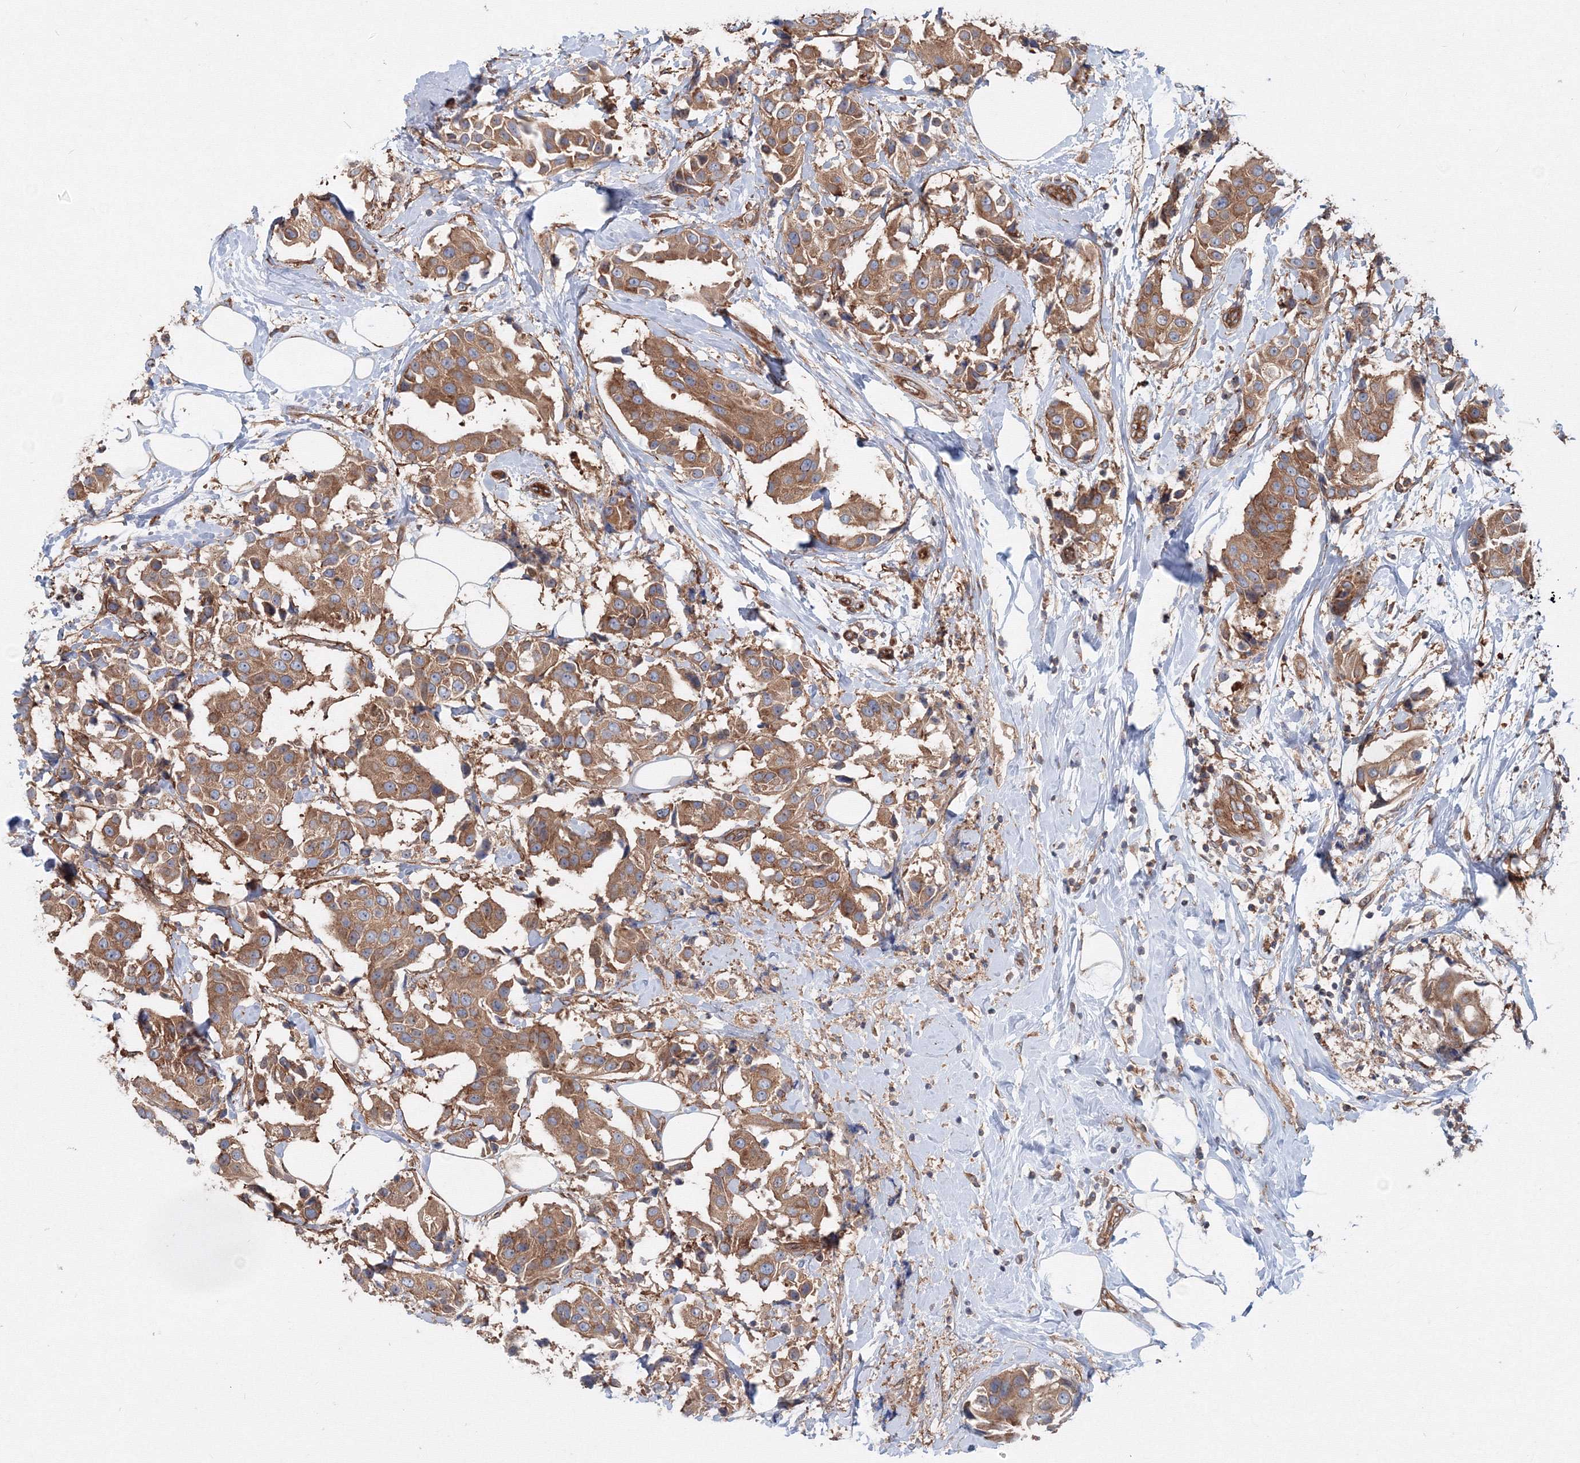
{"staining": {"intensity": "moderate", "quantity": ">75%", "location": "cytoplasmic/membranous"}, "tissue": "breast cancer", "cell_type": "Tumor cells", "image_type": "cancer", "snomed": [{"axis": "morphology", "description": "Normal tissue, NOS"}, {"axis": "morphology", "description": "Duct carcinoma"}, {"axis": "topography", "description": "Breast"}], "caption": "High-power microscopy captured an IHC histopathology image of breast cancer, revealing moderate cytoplasmic/membranous staining in about >75% of tumor cells.", "gene": "EXOC1", "patient": {"sex": "female", "age": 39}}